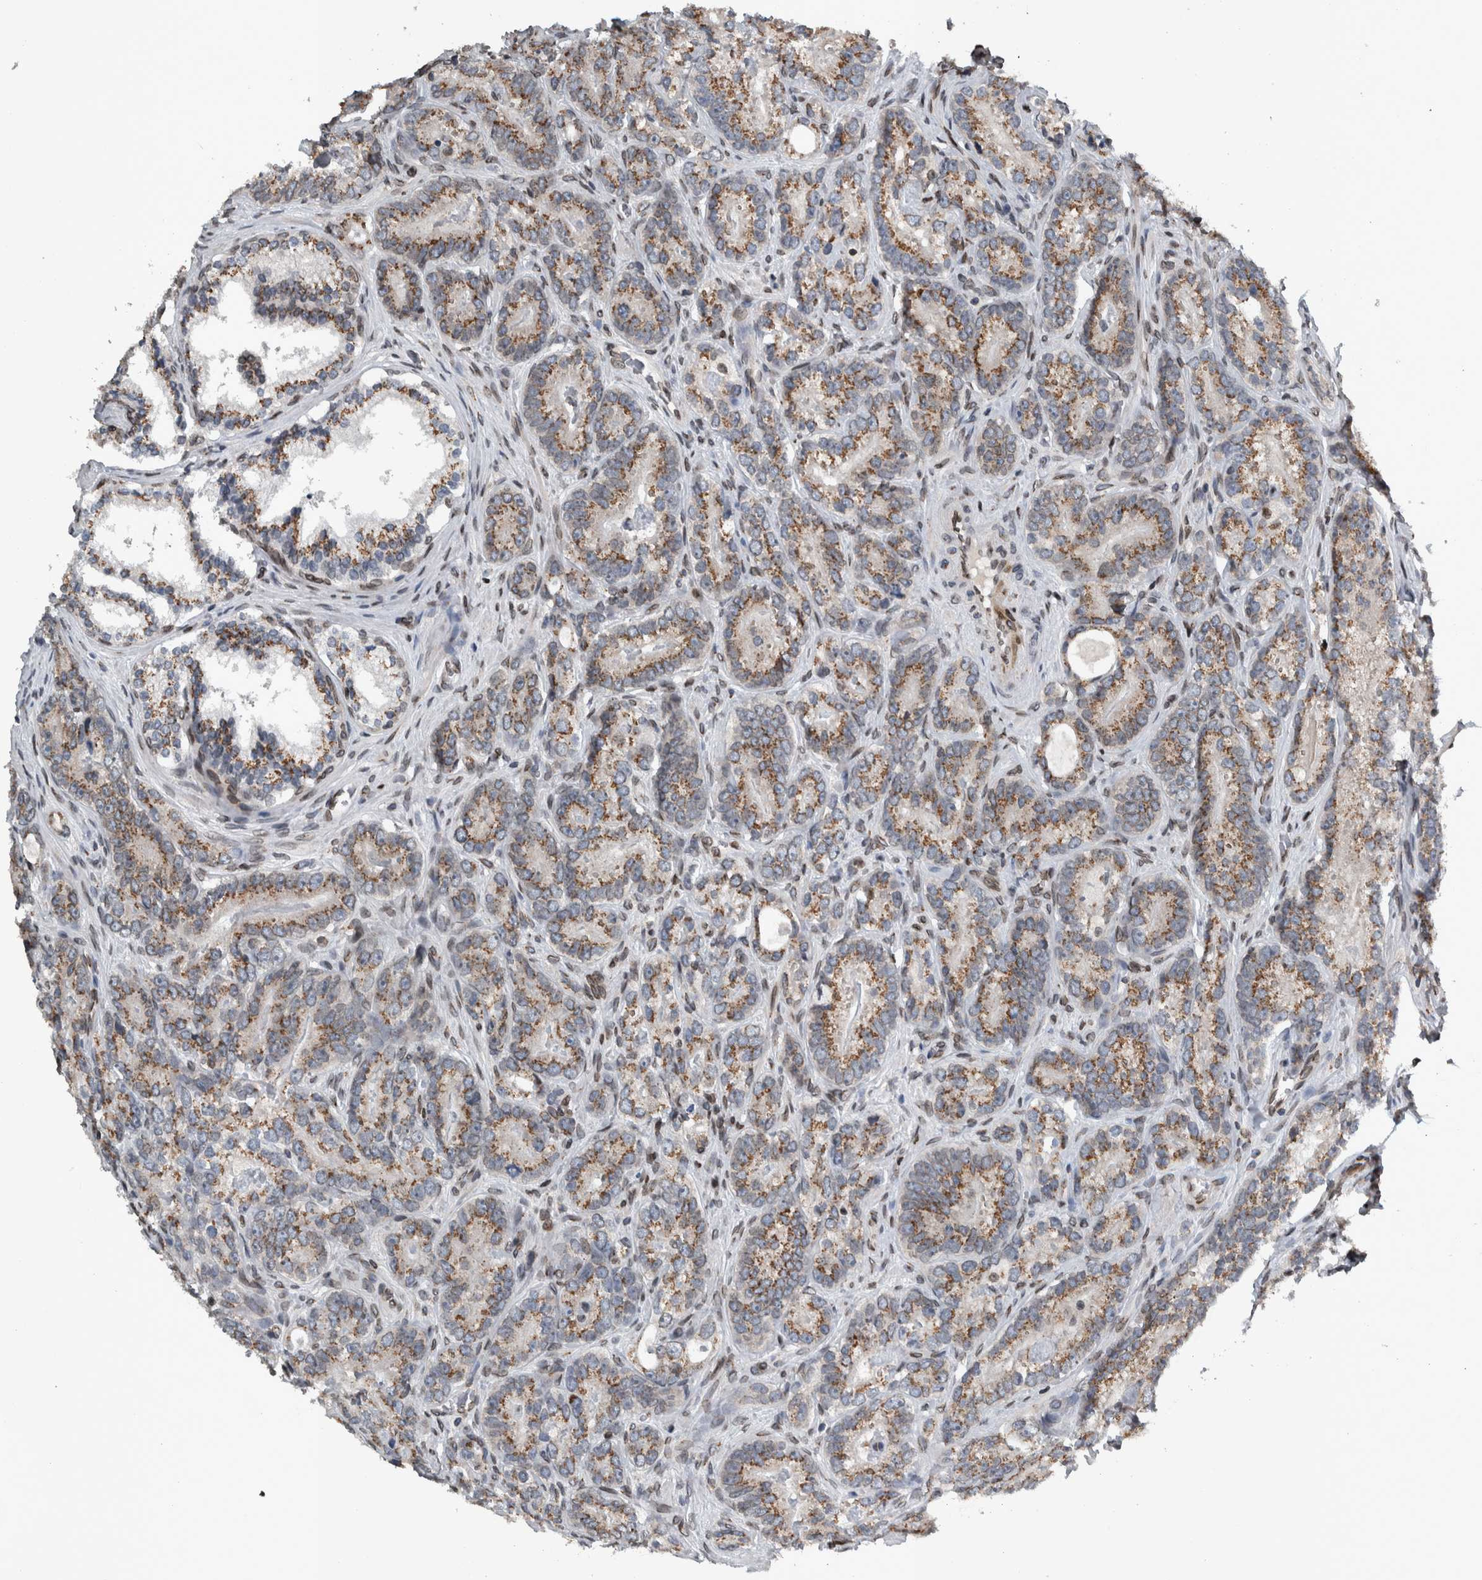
{"staining": {"intensity": "moderate", "quantity": ">75%", "location": "cytoplasmic/membranous"}, "tissue": "prostate cancer", "cell_type": "Tumor cells", "image_type": "cancer", "snomed": [{"axis": "morphology", "description": "Adenocarcinoma, High grade"}, {"axis": "topography", "description": "Prostate"}], "caption": "IHC staining of prostate cancer (high-grade adenocarcinoma), which exhibits medium levels of moderate cytoplasmic/membranous expression in about >75% of tumor cells indicating moderate cytoplasmic/membranous protein staining. The staining was performed using DAB (brown) for protein detection and nuclei were counterstained in hematoxylin (blue).", "gene": "FAM135B", "patient": {"sex": "male", "age": 56}}